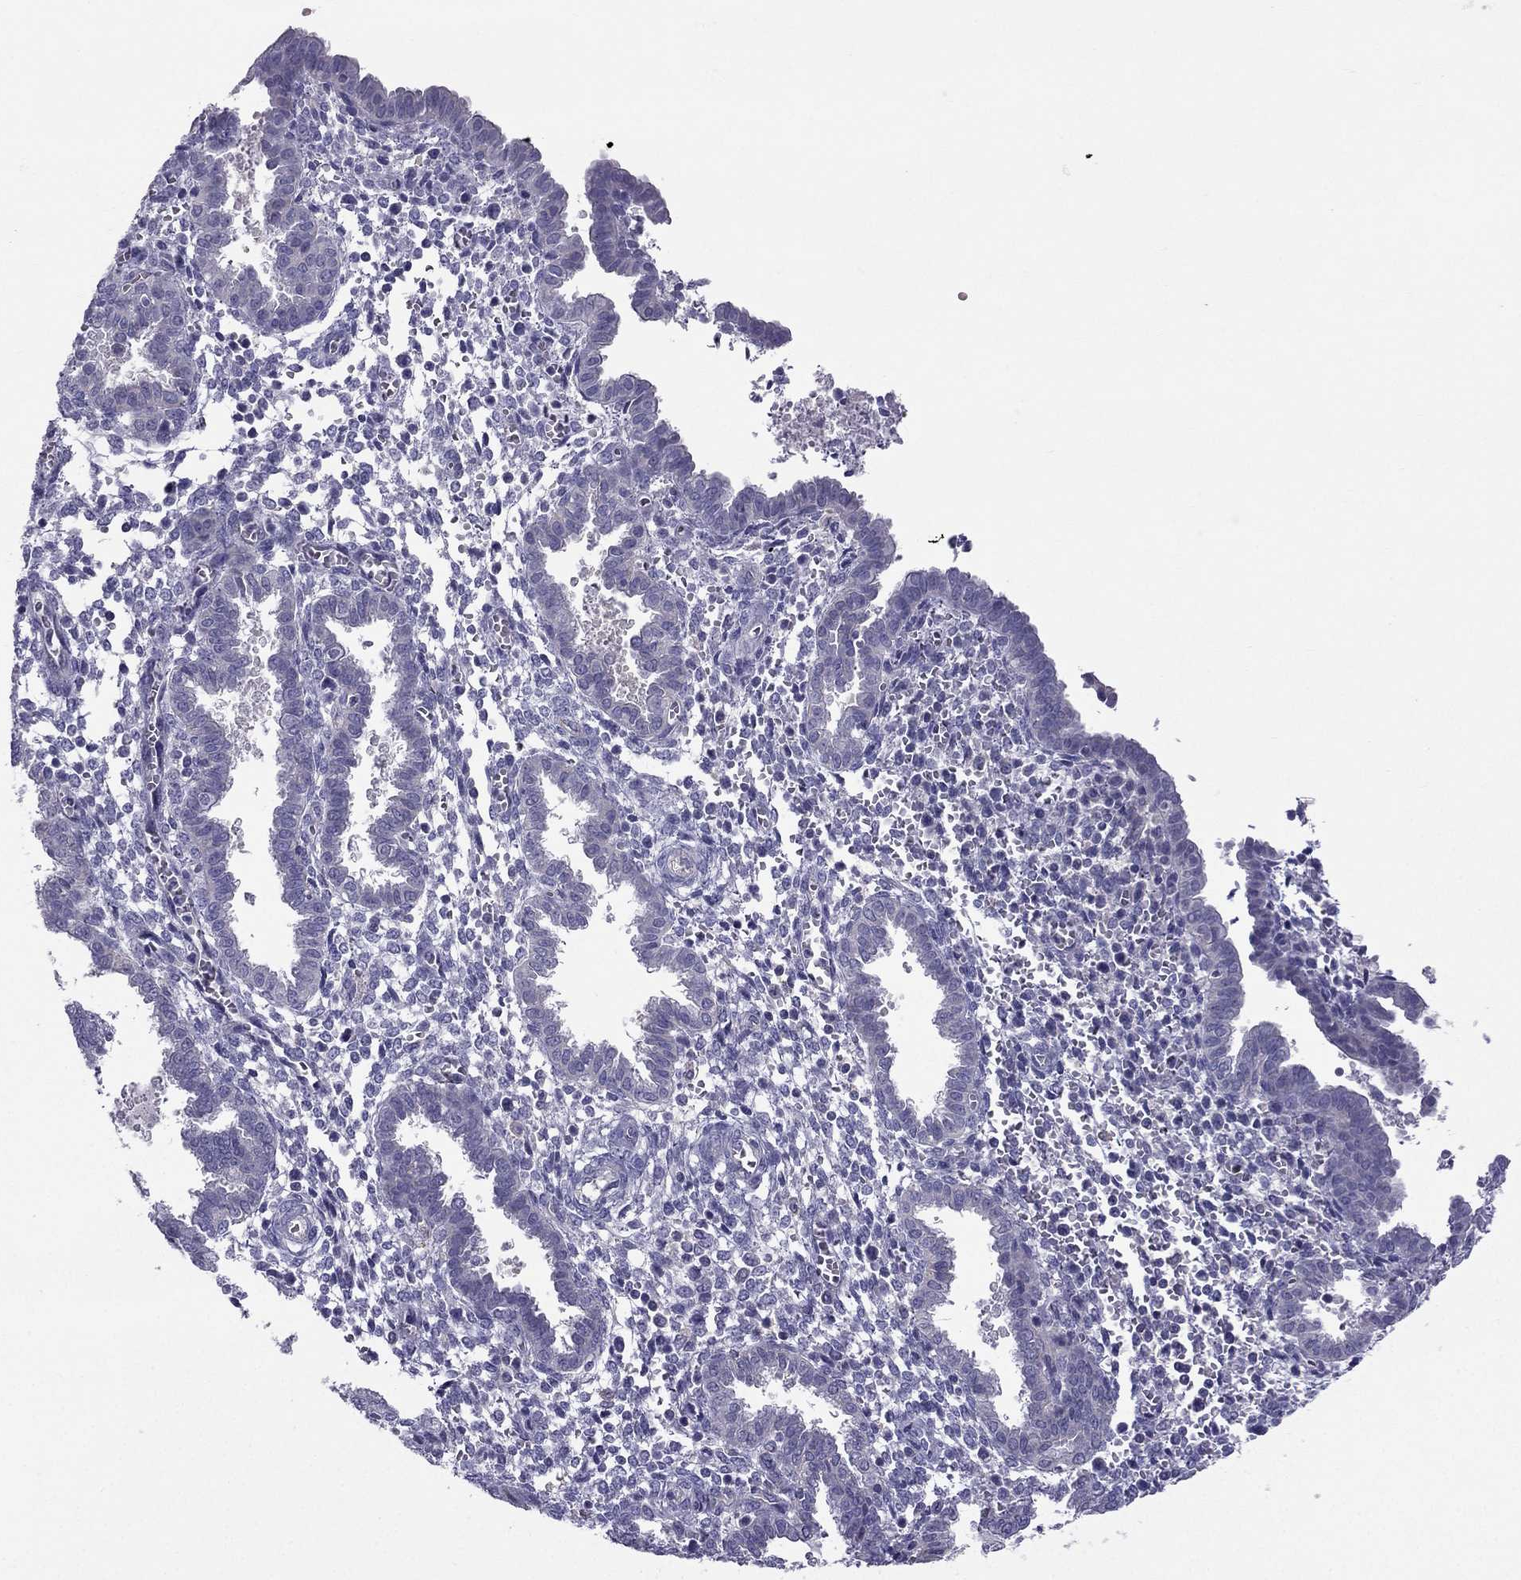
{"staining": {"intensity": "weak", "quantity": "<25%", "location": "cytoplasmic/membranous"}, "tissue": "endometrium", "cell_type": "Cells in endometrial stroma", "image_type": "normal", "snomed": [{"axis": "morphology", "description": "Normal tissue, NOS"}, {"axis": "topography", "description": "Endometrium"}], "caption": "DAB (3,3'-diaminobenzidine) immunohistochemical staining of unremarkable human endometrium demonstrates no significant expression in cells in endometrial stroma.", "gene": "SYT5", "patient": {"sex": "female", "age": 37}}